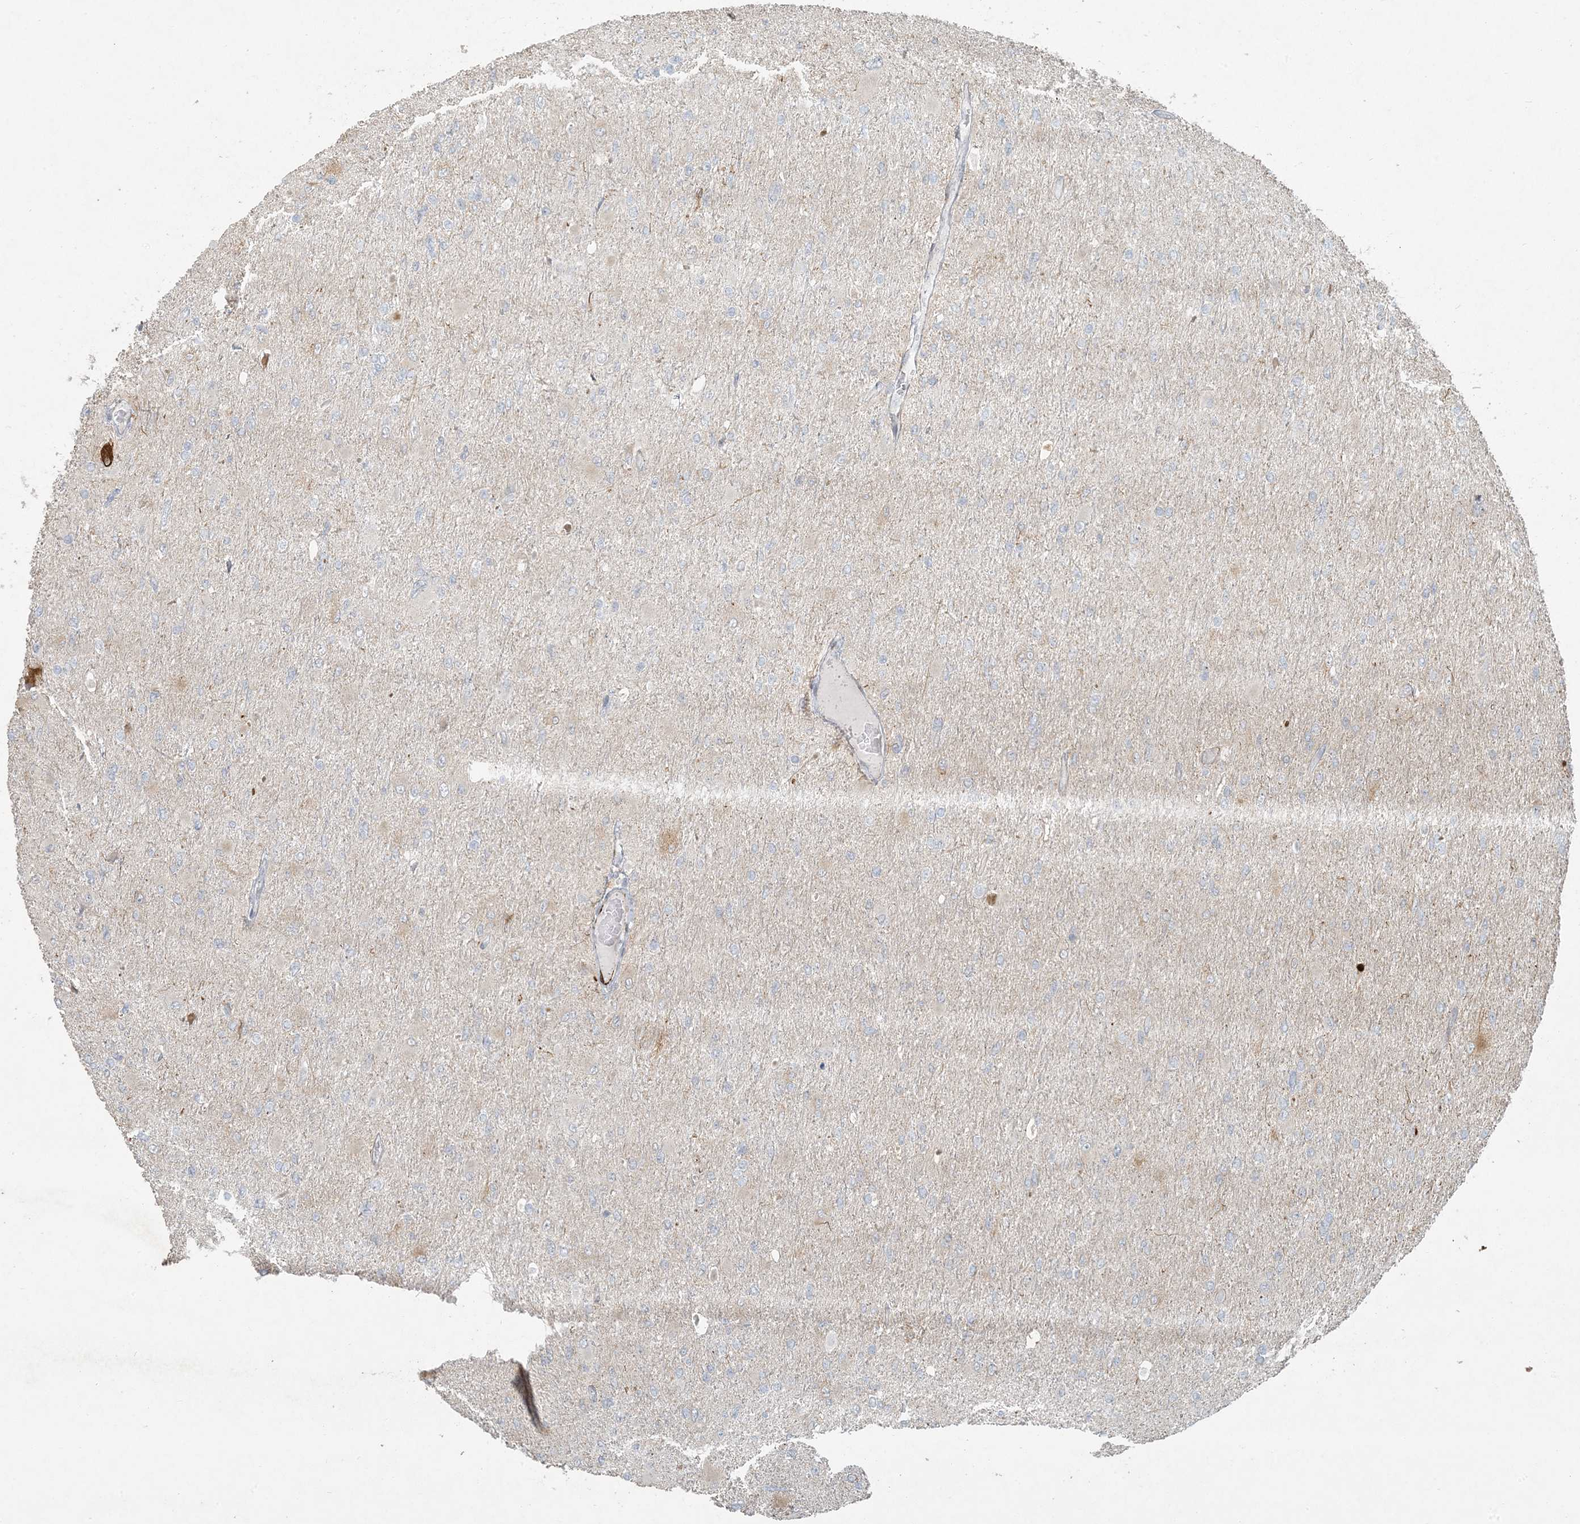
{"staining": {"intensity": "negative", "quantity": "none", "location": "none"}, "tissue": "glioma", "cell_type": "Tumor cells", "image_type": "cancer", "snomed": [{"axis": "morphology", "description": "Glioma, malignant, High grade"}, {"axis": "topography", "description": "Cerebral cortex"}], "caption": "Tumor cells are negative for protein expression in human glioma. (DAB IHC with hematoxylin counter stain).", "gene": "BCORL1", "patient": {"sex": "female", "age": 36}}